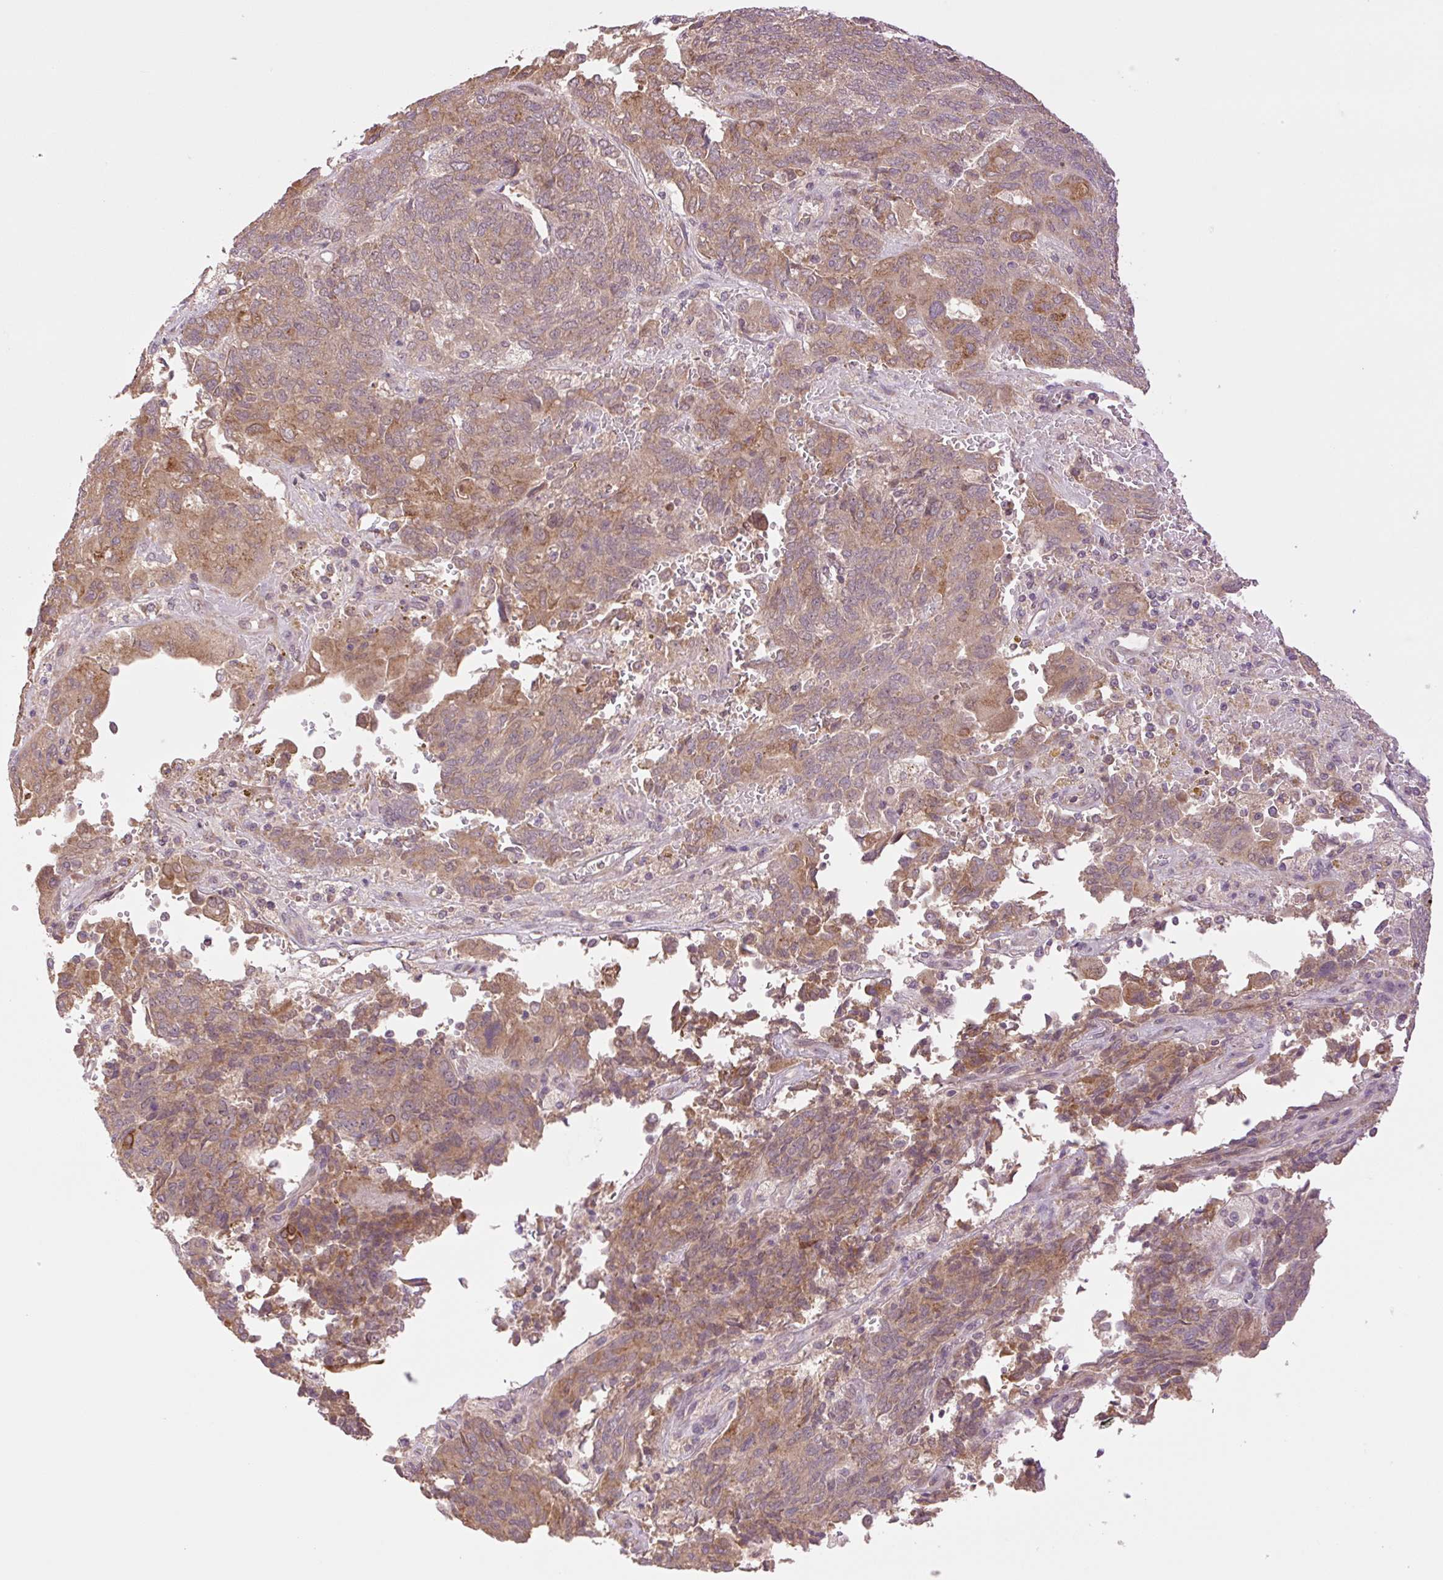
{"staining": {"intensity": "moderate", "quantity": ">75%", "location": "cytoplasmic/membranous"}, "tissue": "endometrial cancer", "cell_type": "Tumor cells", "image_type": "cancer", "snomed": [{"axis": "morphology", "description": "Adenocarcinoma, NOS"}, {"axis": "topography", "description": "Endometrium"}], "caption": "High-power microscopy captured an immunohistochemistry image of endometrial adenocarcinoma, revealing moderate cytoplasmic/membranous expression in about >75% of tumor cells. The staining is performed using DAB brown chromogen to label protein expression. The nuclei are counter-stained blue using hematoxylin.", "gene": "YJU2B", "patient": {"sex": "female", "age": 80}}